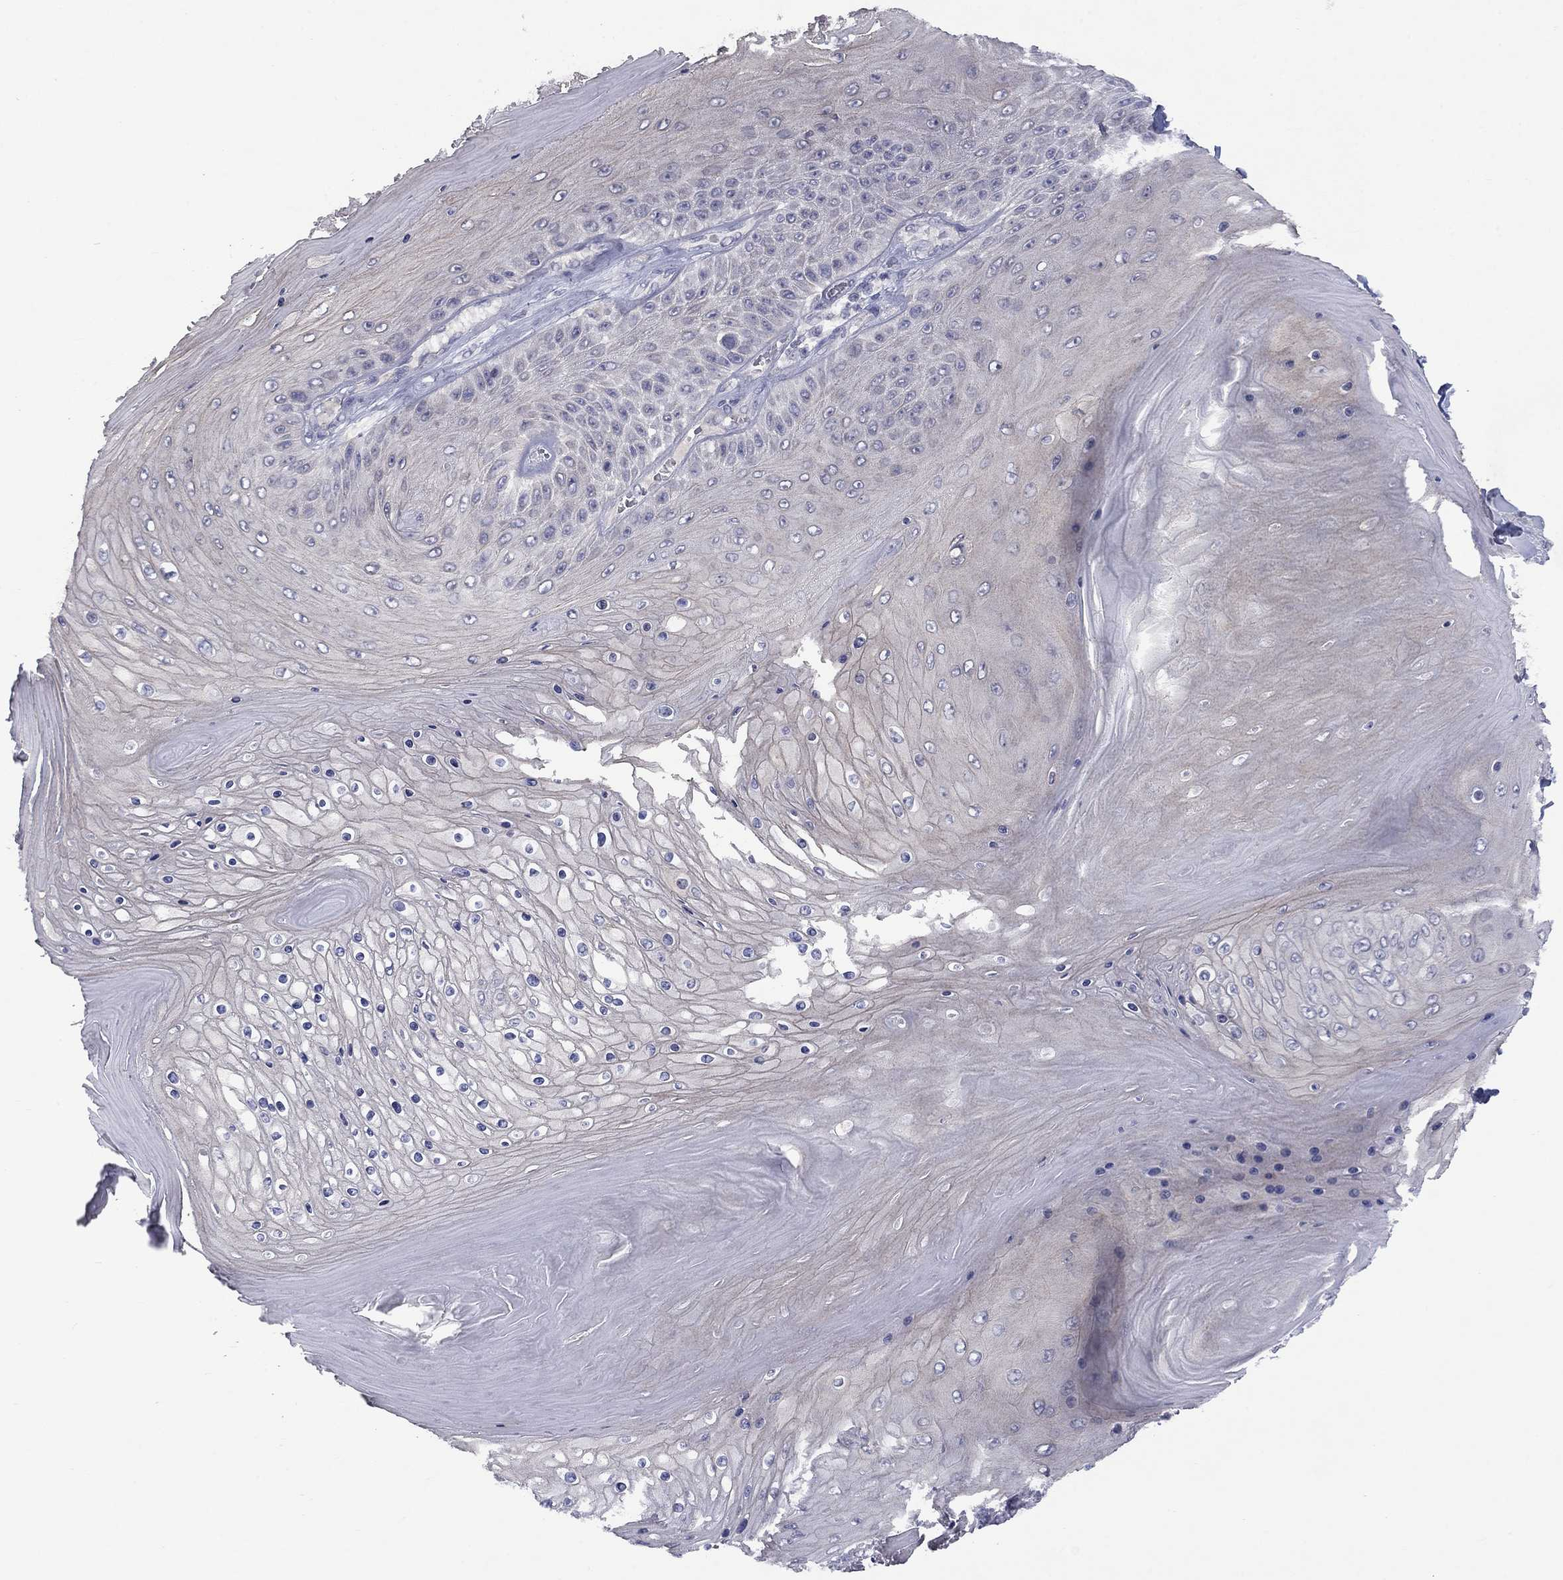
{"staining": {"intensity": "negative", "quantity": "none", "location": "none"}, "tissue": "skin cancer", "cell_type": "Tumor cells", "image_type": "cancer", "snomed": [{"axis": "morphology", "description": "Squamous cell carcinoma, NOS"}, {"axis": "topography", "description": "Skin"}], "caption": "Skin cancer was stained to show a protein in brown. There is no significant expression in tumor cells.", "gene": "CACNA1A", "patient": {"sex": "male", "age": 62}}